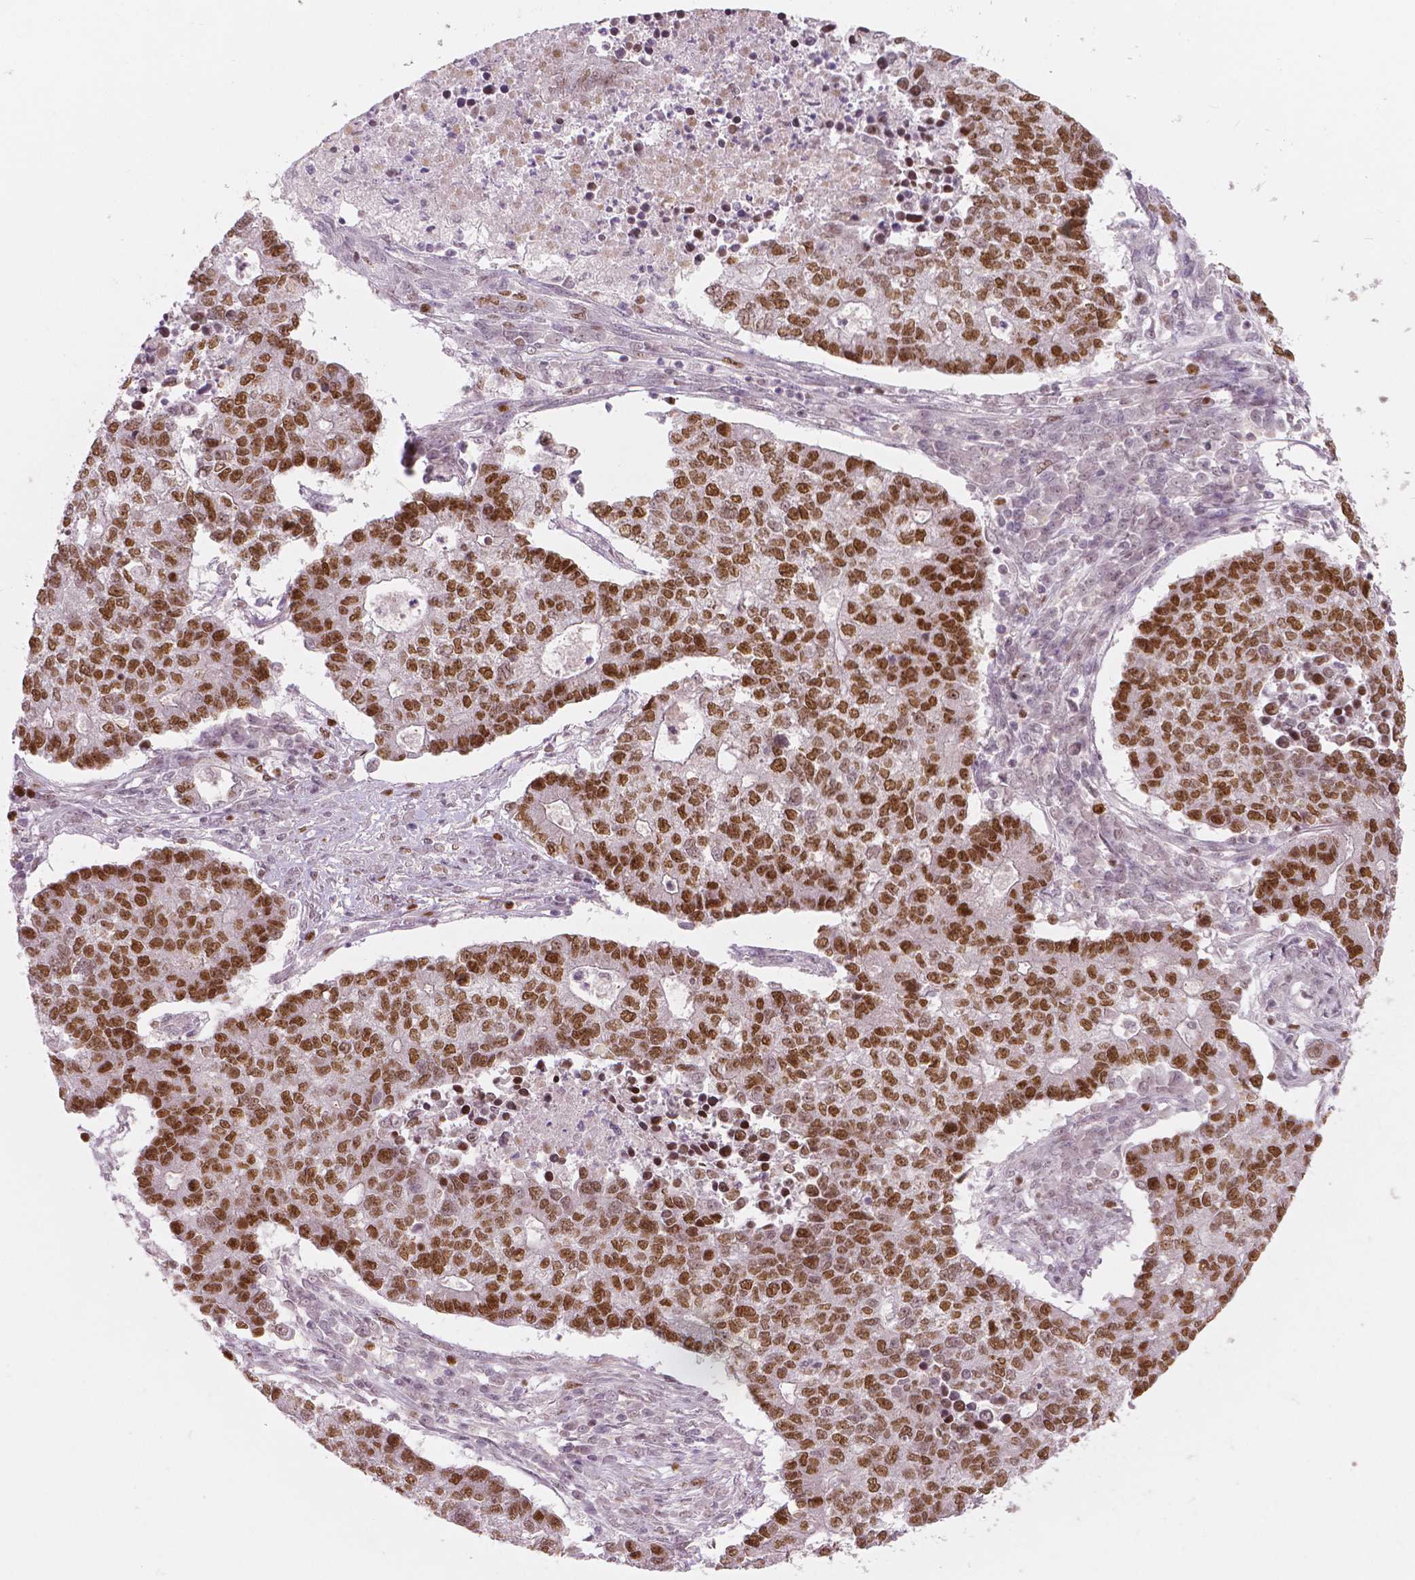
{"staining": {"intensity": "strong", "quantity": ">75%", "location": "nuclear"}, "tissue": "lung cancer", "cell_type": "Tumor cells", "image_type": "cancer", "snomed": [{"axis": "morphology", "description": "Adenocarcinoma, NOS"}, {"axis": "topography", "description": "Lung"}], "caption": "Tumor cells show high levels of strong nuclear expression in about >75% of cells in human adenocarcinoma (lung).", "gene": "NSD2", "patient": {"sex": "male", "age": 57}}